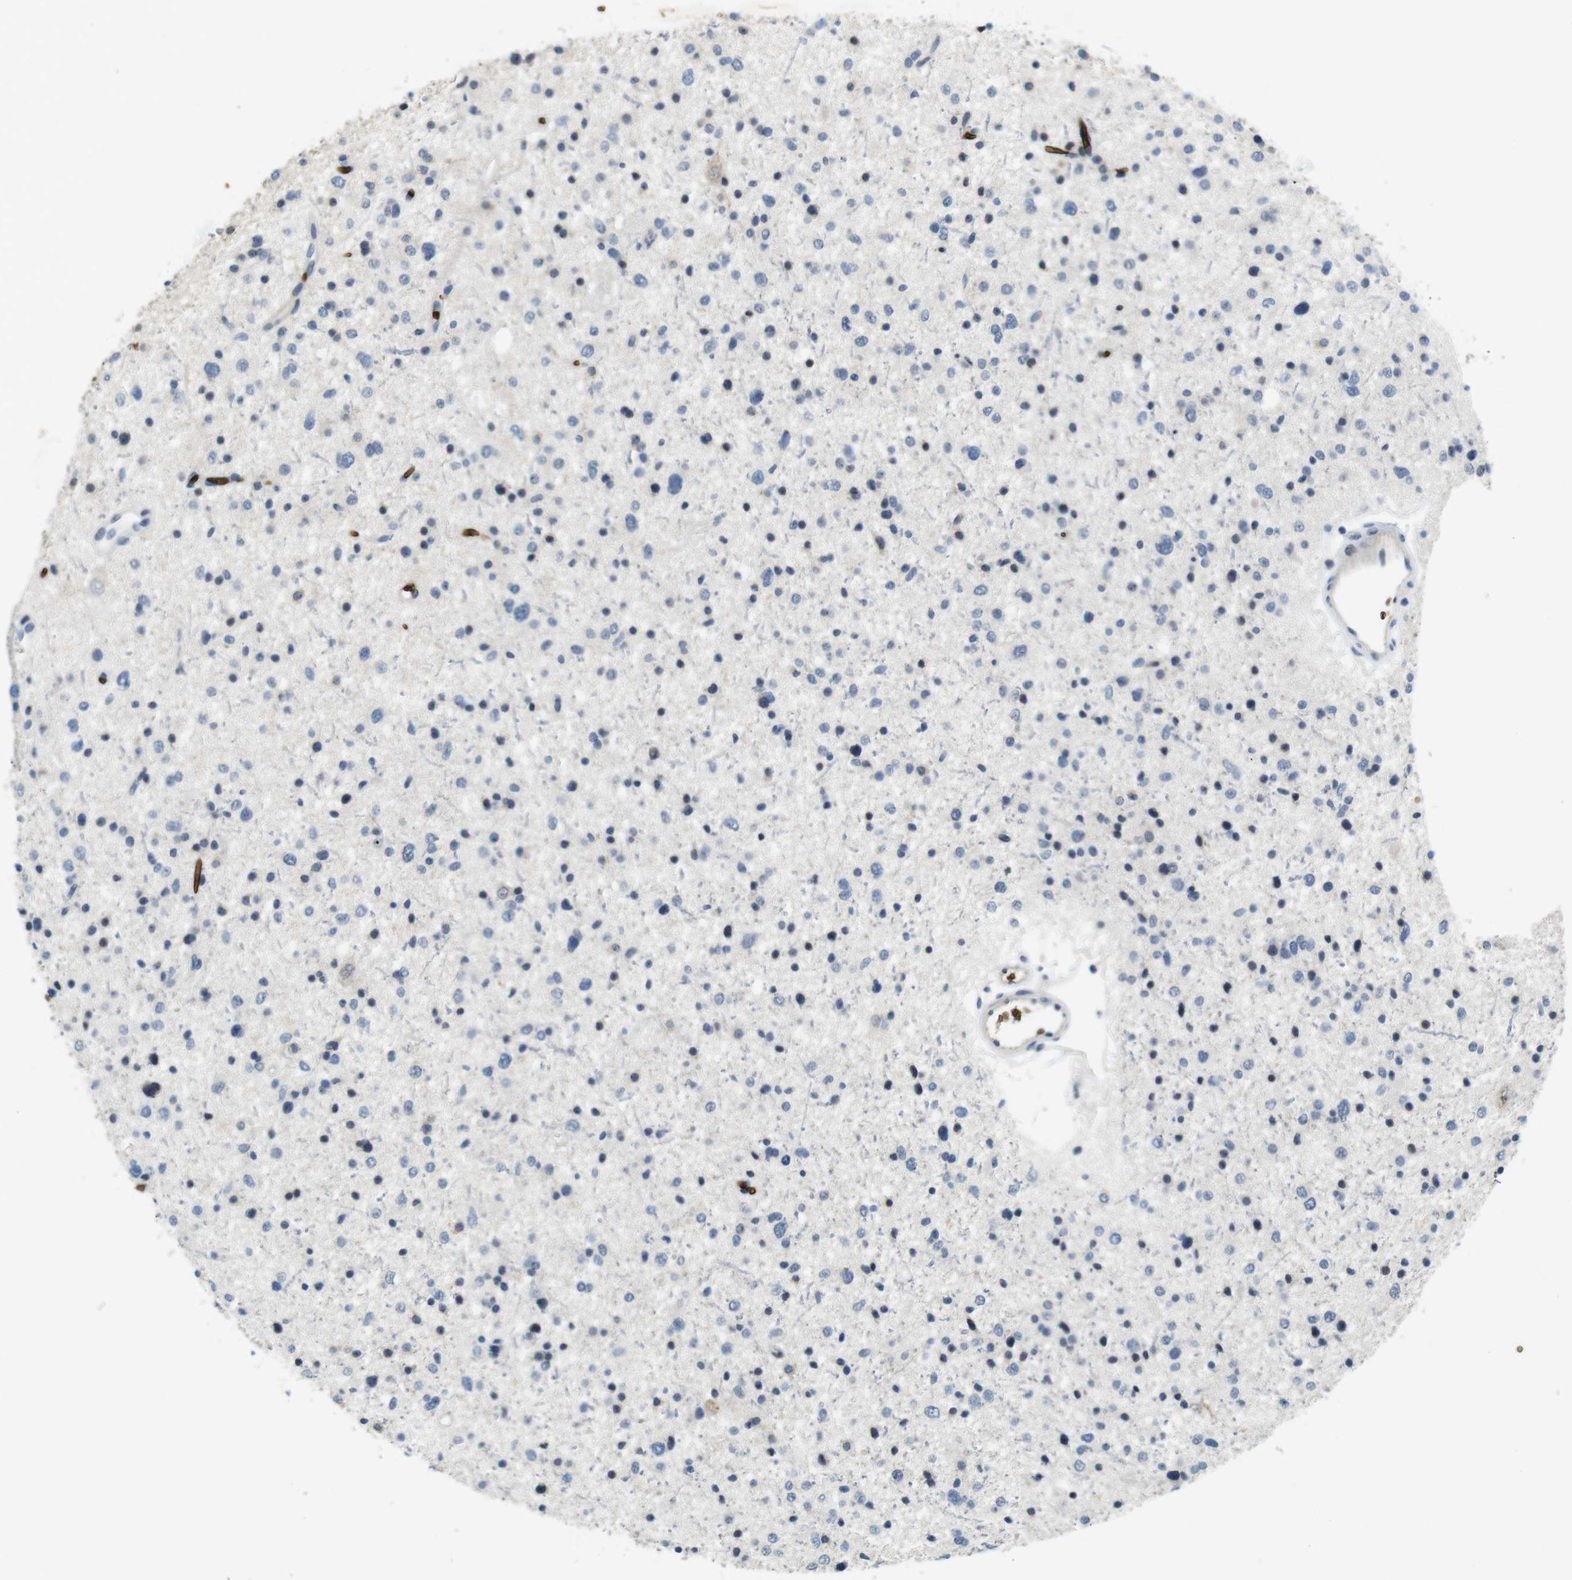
{"staining": {"intensity": "negative", "quantity": "none", "location": "none"}, "tissue": "glioma", "cell_type": "Tumor cells", "image_type": "cancer", "snomed": [{"axis": "morphology", "description": "Glioma, malignant, Low grade"}, {"axis": "topography", "description": "Brain"}], "caption": "There is no significant positivity in tumor cells of glioma.", "gene": "SLC4A1", "patient": {"sex": "female", "age": 37}}